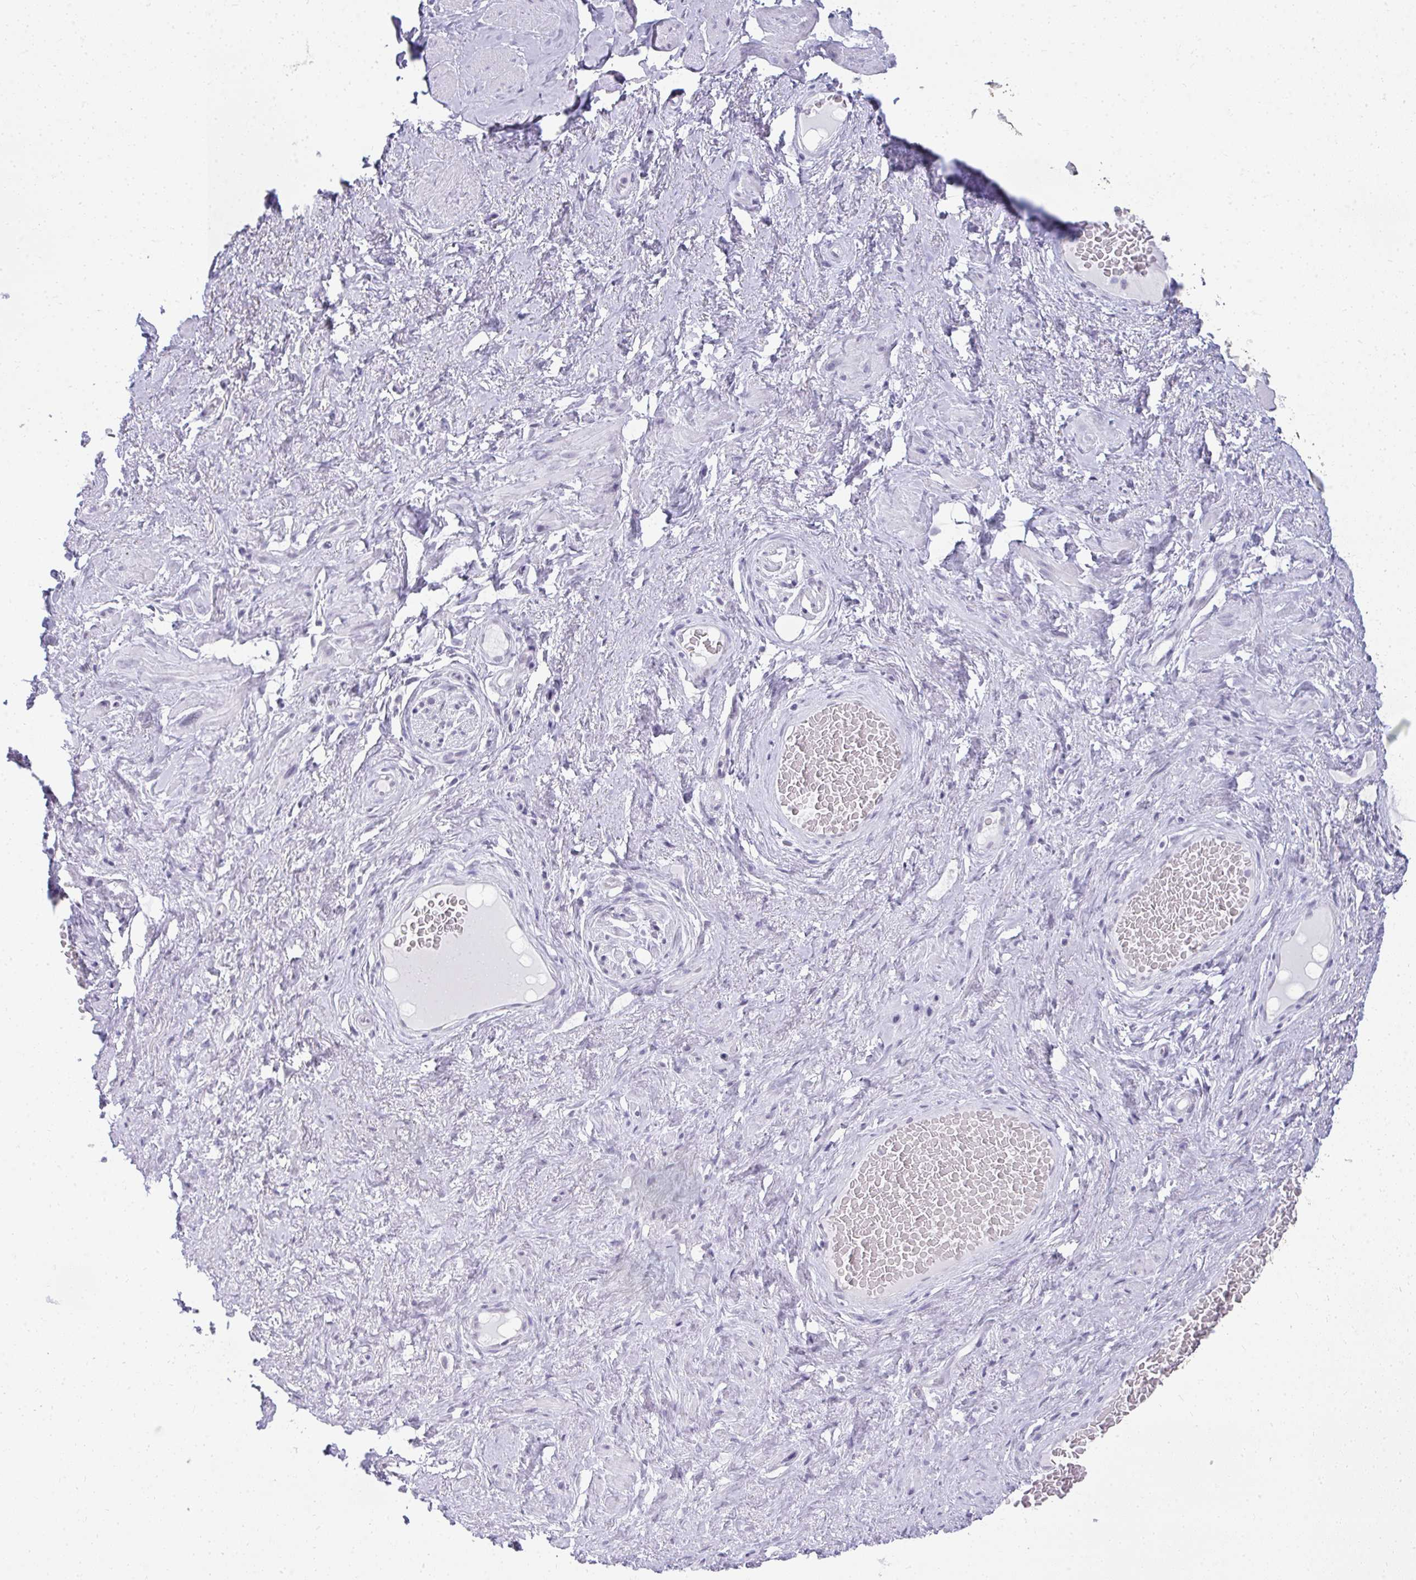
{"staining": {"intensity": "negative", "quantity": "none", "location": "none"}, "tissue": "adipose tissue", "cell_type": "Adipocytes", "image_type": "normal", "snomed": [{"axis": "morphology", "description": "Normal tissue, NOS"}, {"axis": "topography", "description": "Vagina"}, {"axis": "topography", "description": "Peripheral nerve tissue"}], "caption": "IHC histopathology image of benign adipose tissue: human adipose tissue stained with DAB shows no significant protein positivity in adipocytes.", "gene": "PLA2G1B", "patient": {"sex": "female", "age": 71}}